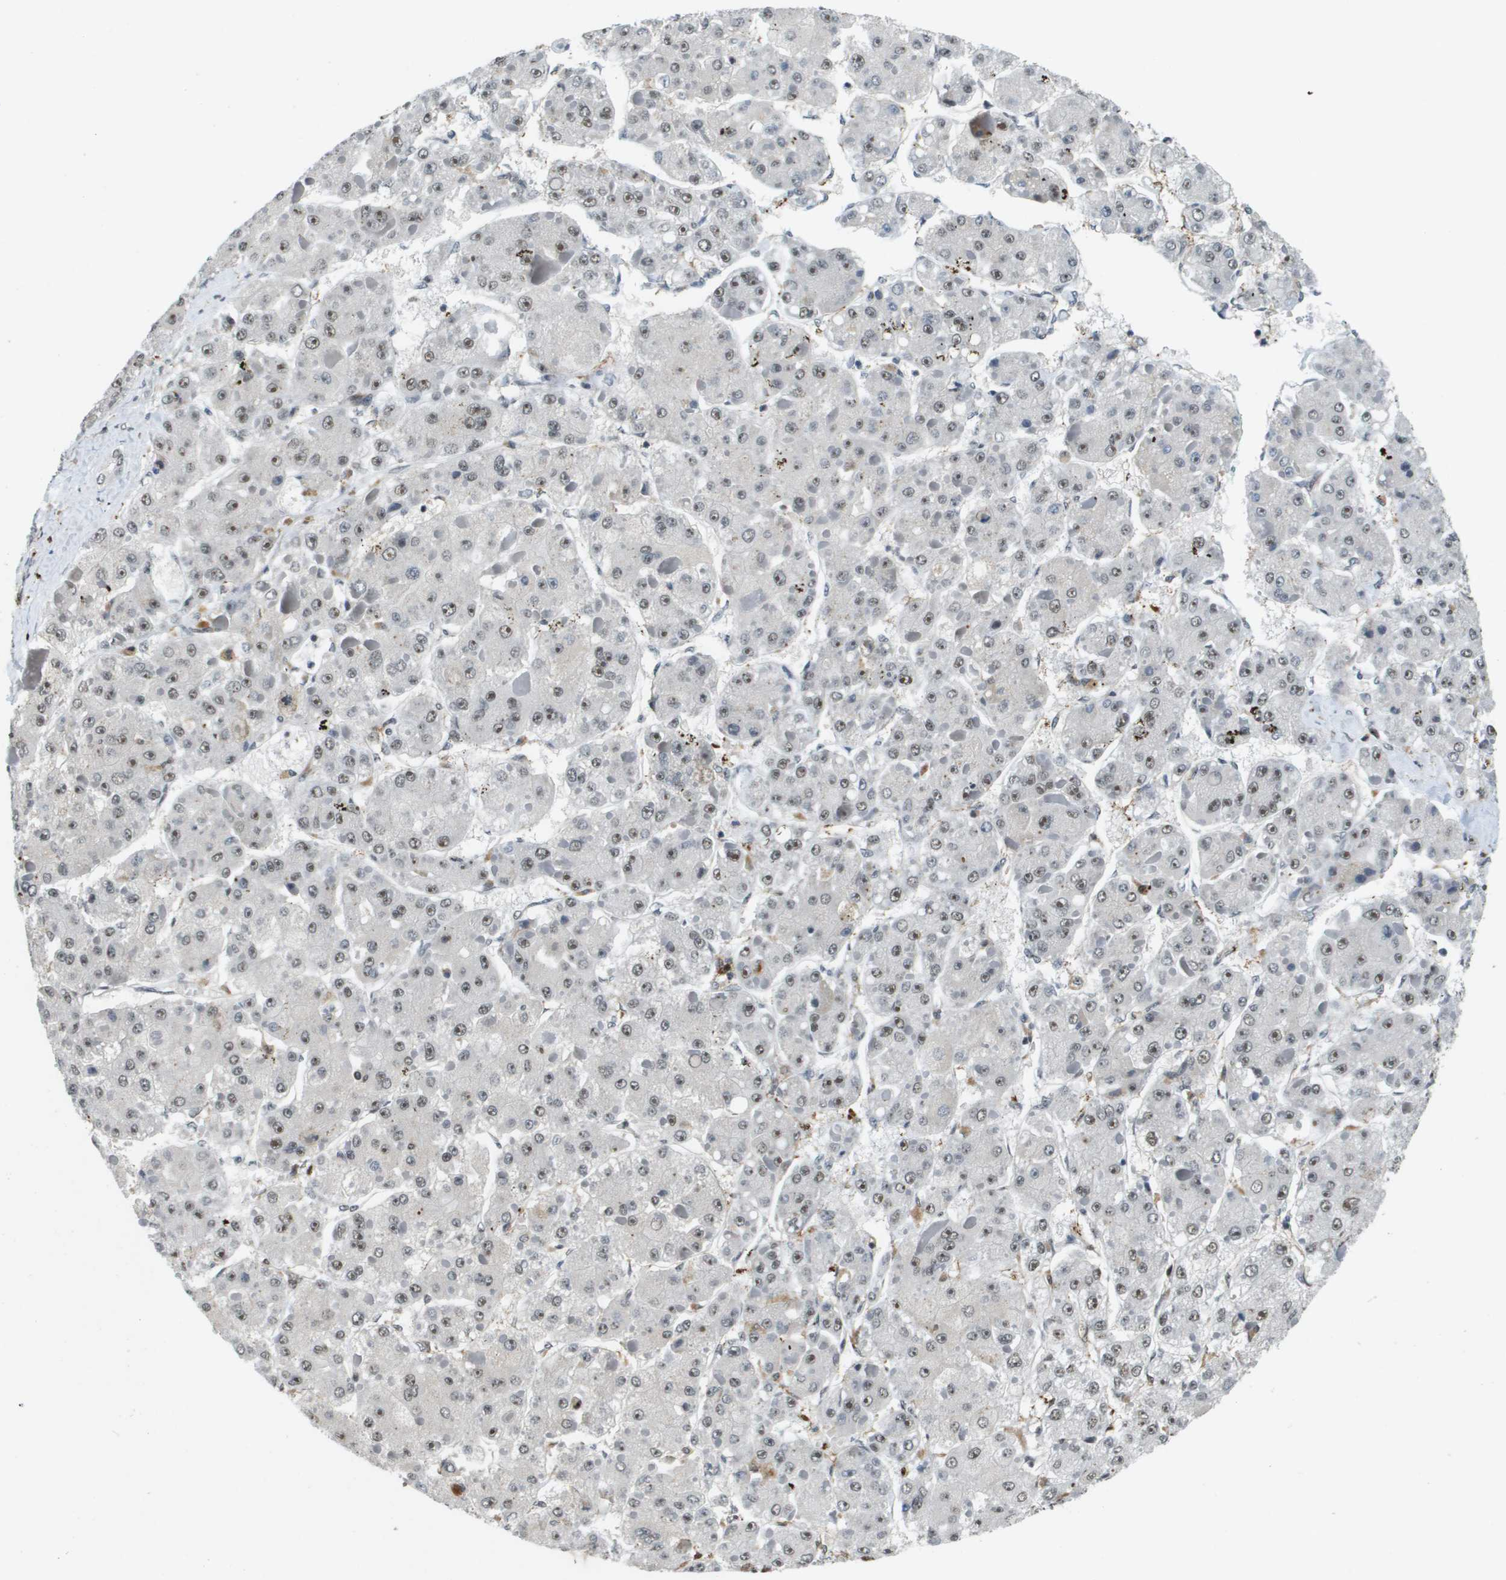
{"staining": {"intensity": "weak", "quantity": ">75%", "location": "nuclear"}, "tissue": "liver cancer", "cell_type": "Tumor cells", "image_type": "cancer", "snomed": [{"axis": "morphology", "description": "Carcinoma, Hepatocellular, NOS"}, {"axis": "topography", "description": "Liver"}], "caption": "Tumor cells reveal weak nuclear staining in about >75% of cells in liver cancer (hepatocellular carcinoma).", "gene": "EP400", "patient": {"sex": "female", "age": 73}}